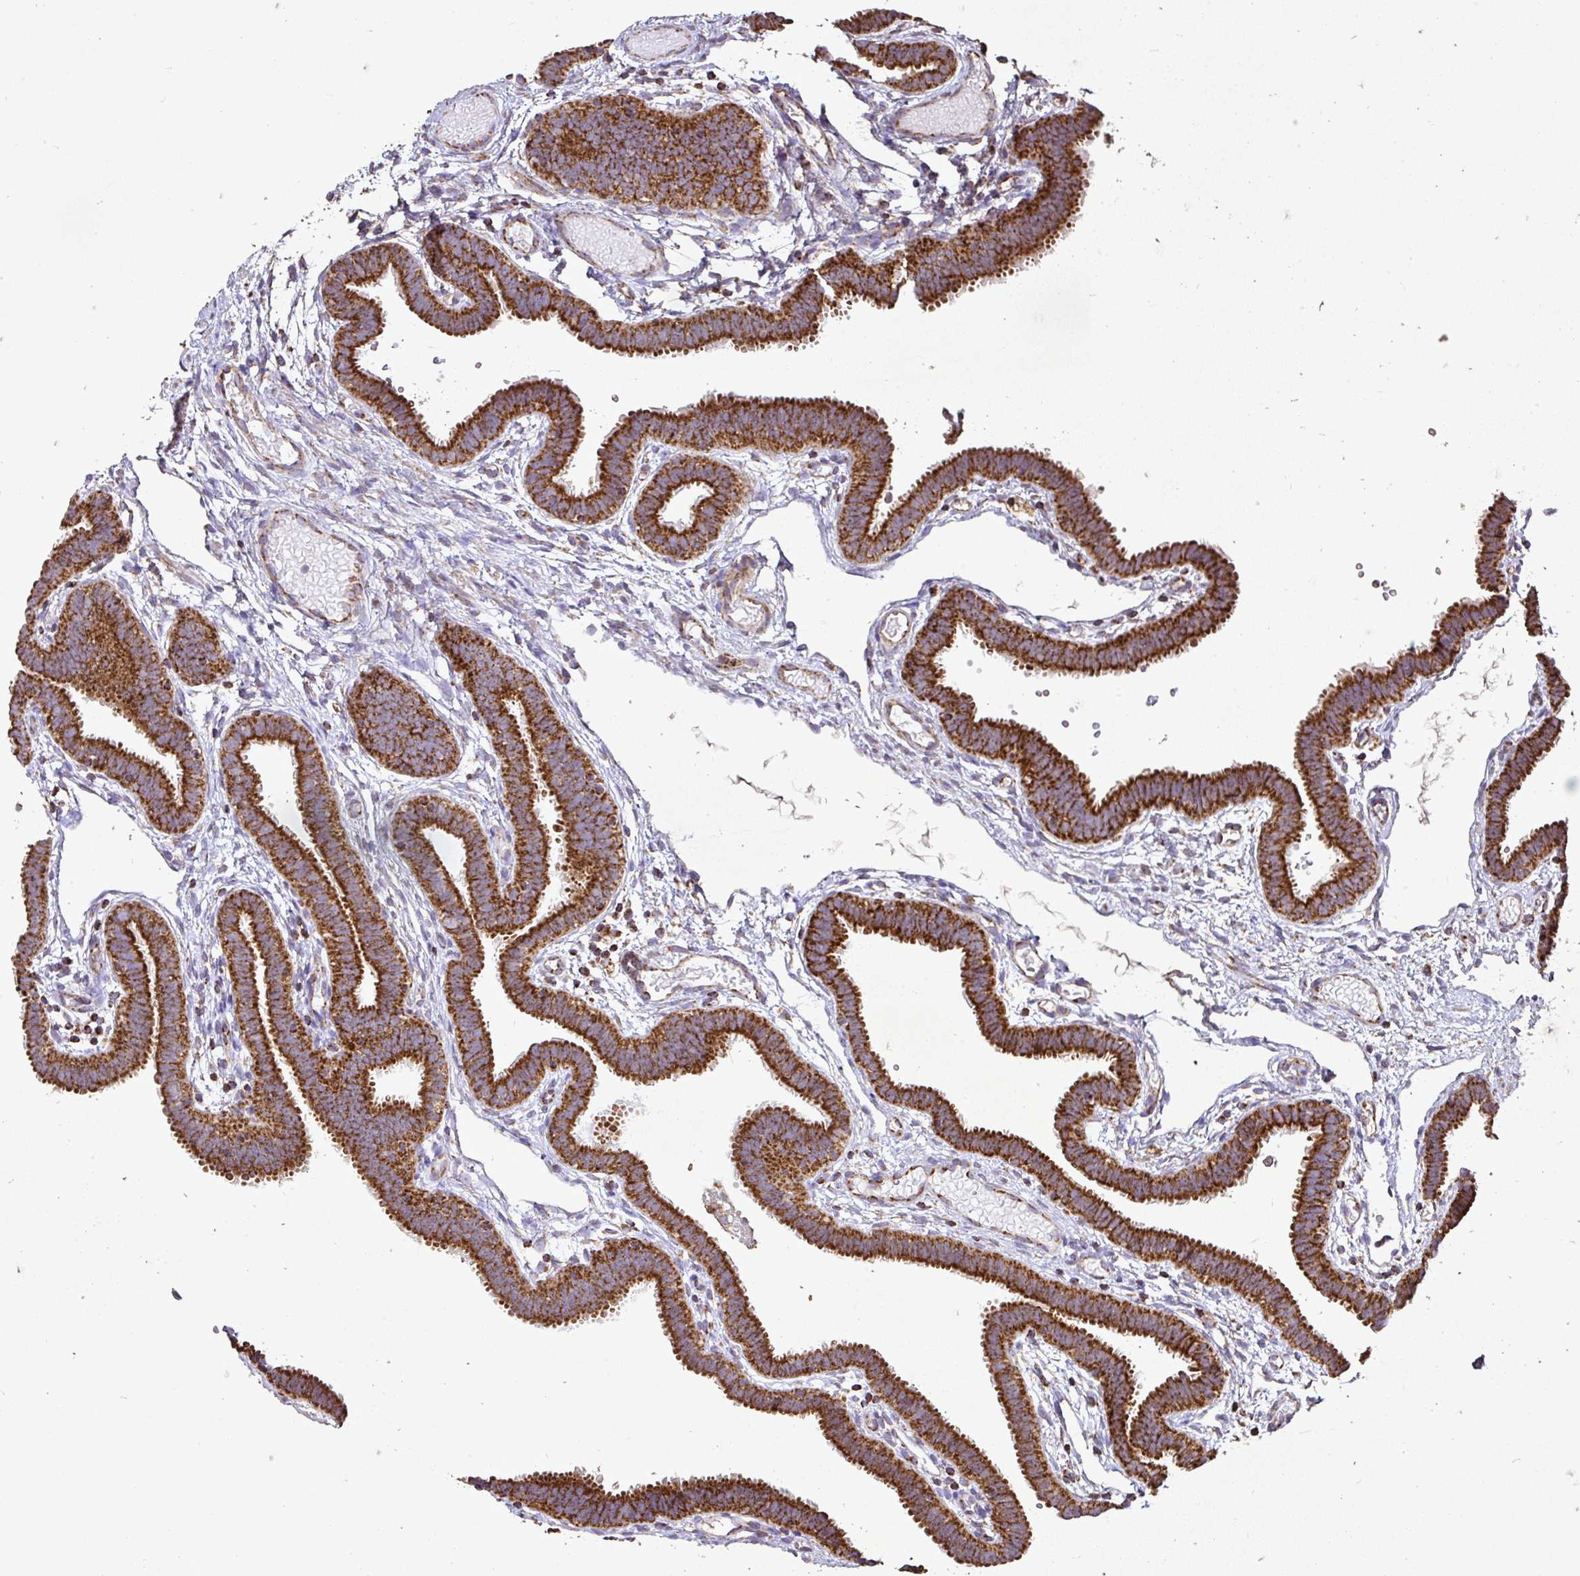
{"staining": {"intensity": "strong", "quantity": ">75%", "location": "cytoplasmic/membranous"}, "tissue": "fallopian tube", "cell_type": "Glandular cells", "image_type": "normal", "snomed": [{"axis": "morphology", "description": "Normal tissue, NOS"}, {"axis": "topography", "description": "Fallopian tube"}], "caption": "Strong cytoplasmic/membranous expression is identified in approximately >75% of glandular cells in unremarkable fallopian tube. (IHC, brightfield microscopy, high magnification).", "gene": "AGK", "patient": {"sex": "female", "age": 37}}